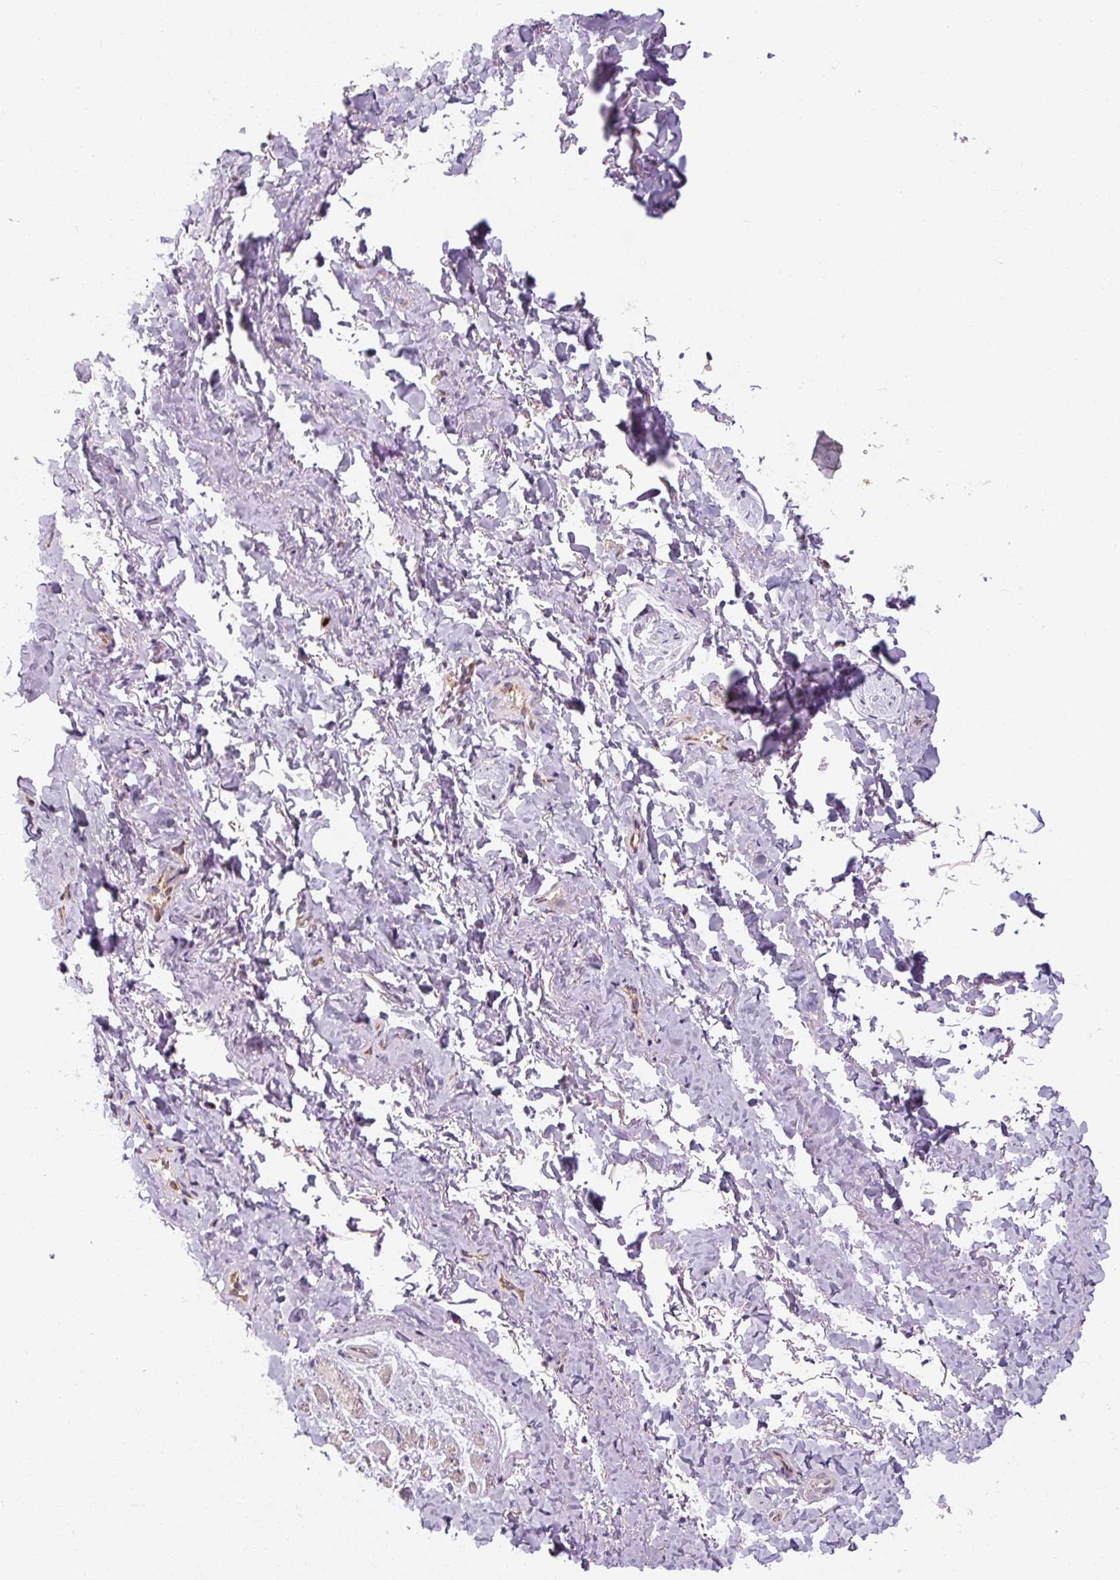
{"staining": {"intensity": "negative", "quantity": "none", "location": "none"}, "tissue": "adipose tissue", "cell_type": "Adipocytes", "image_type": "normal", "snomed": [{"axis": "morphology", "description": "Normal tissue, NOS"}, {"axis": "topography", "description": "Vulva"}, {"axis": "topography", "description": "Vagina"}, {"axis": "topography", "description": "Peripheral nerve tissue"}], "caption": "Micrograph shows no significant protein expression in adipocytes of normal adipose tissue. (Immunohistochemistry, brightfield microscopy, high magnification).", "gene": "PRSS48", "patient": {"sex": "female", "age": 66}}